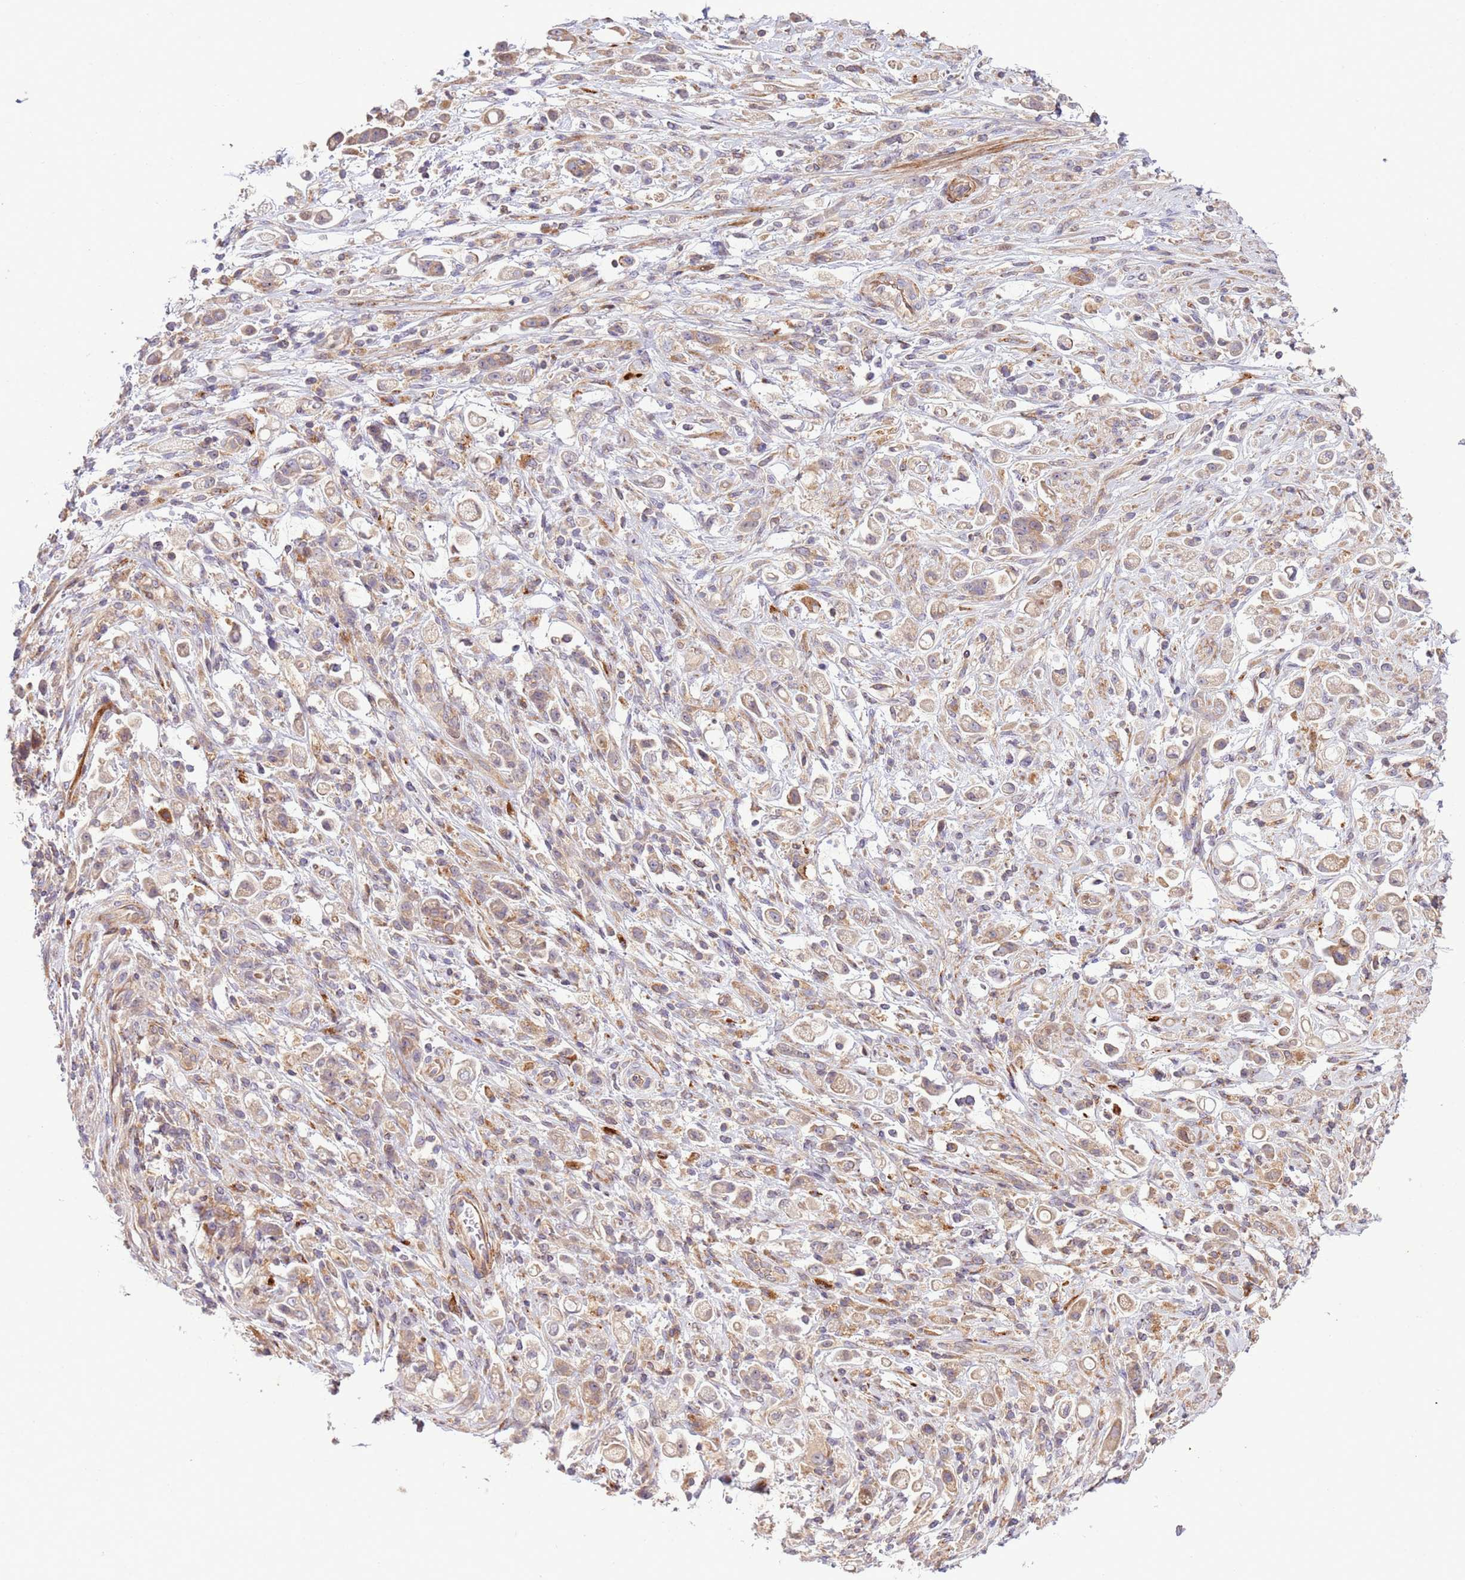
{"staining": {"intensity": "weak", "quantity": "25%-75%", "location": "cytoplasmic/membranous"}, "tissue": "stomach cancer", "cell_type": "Tumor cells", "image_type": "cancer", "snomed": [{"axis": "morphology", "description": "Adenocarcinoma, NOS"}, {"axis": "topography", "description": "Stomach"}], "caption": "Immunohistochemical staining of stomach cancer (adenocarcinoma) demonstrates weak cytoplasmic/membranous protein positivity in approximately 25%-75% of tumor cells.", "gene": "ZNF624", "patient": {"sex": "female", "age": 60}}